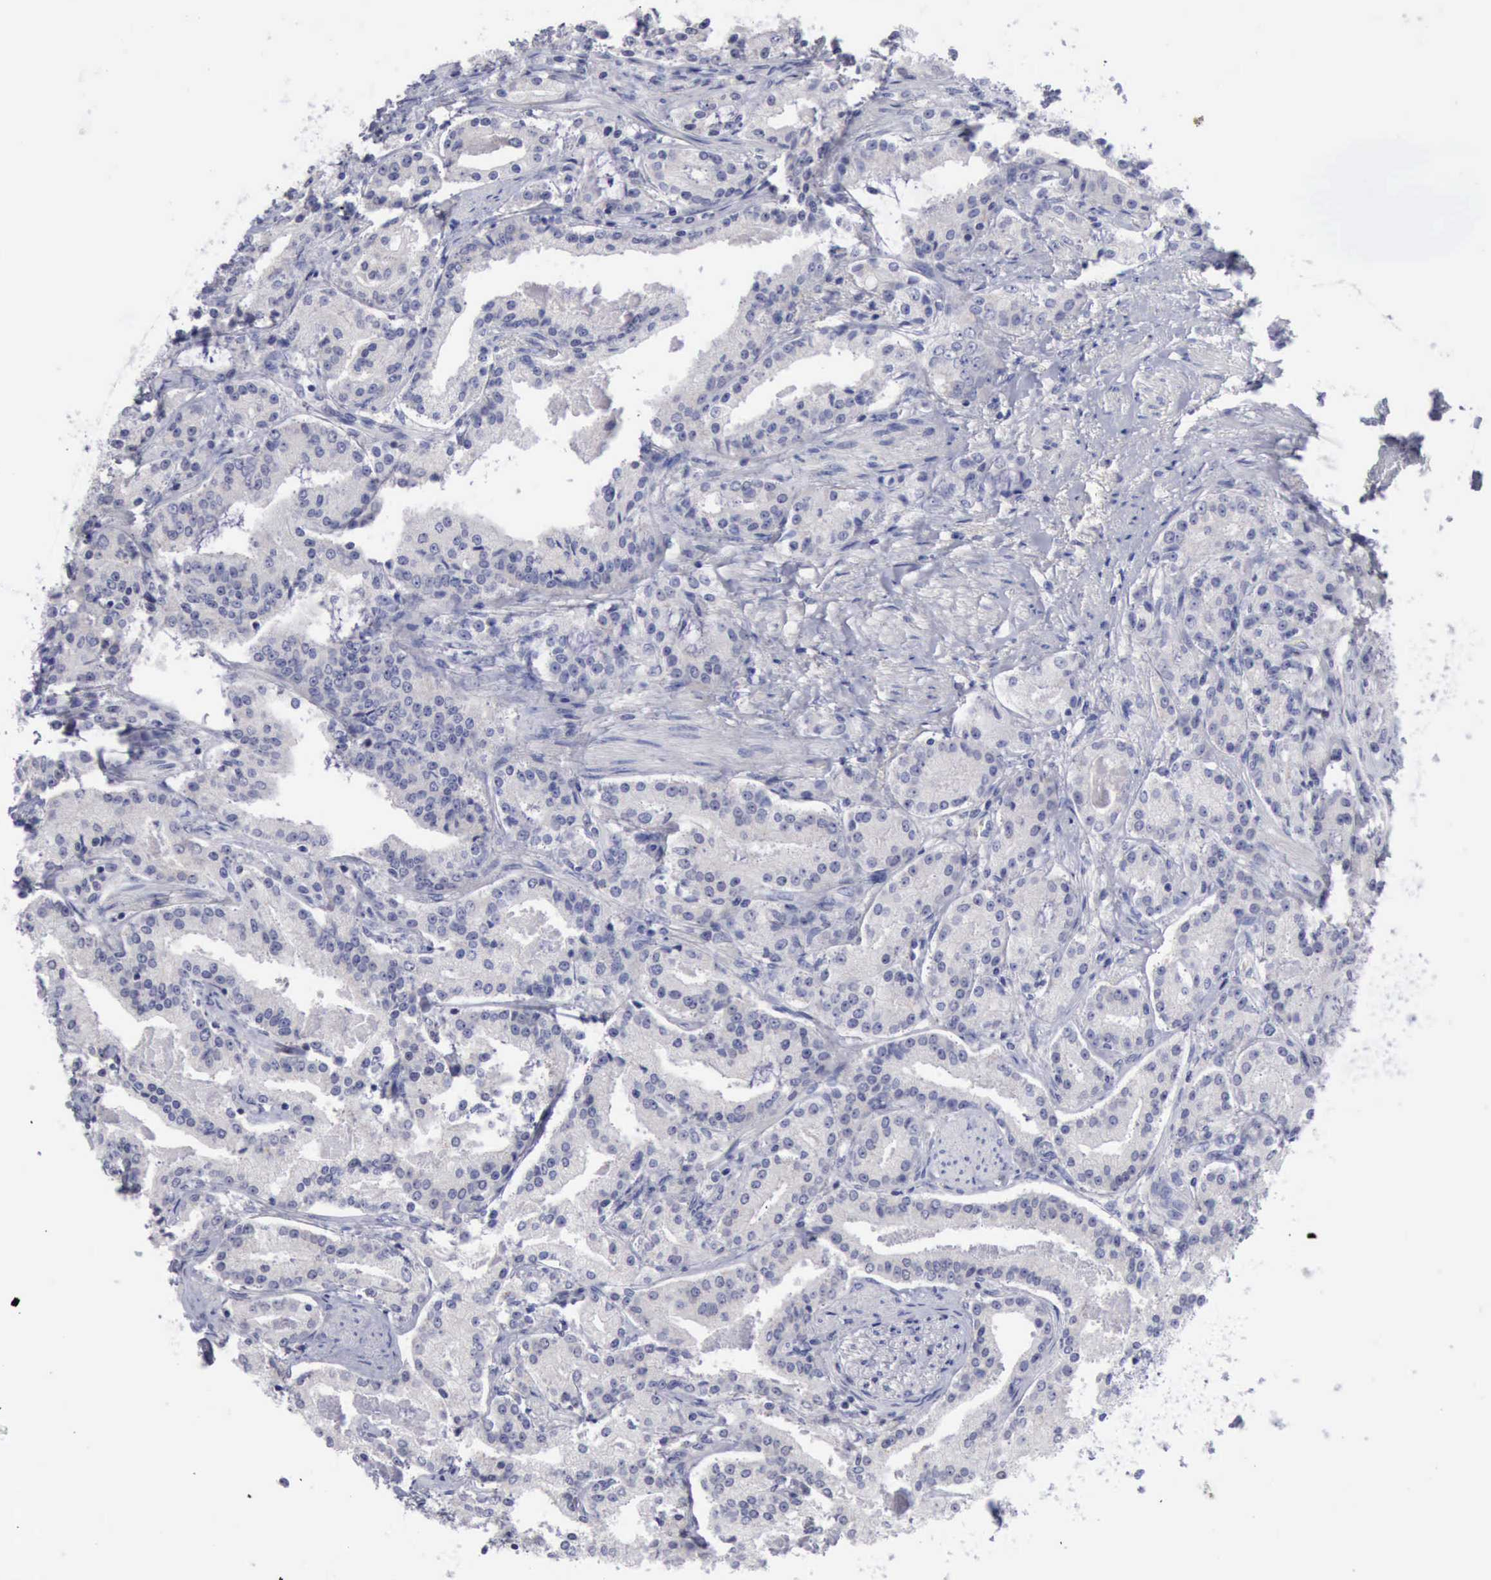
{"staining": {"intensity": "negative", "quantity": "none", "location": "none"}, "tissue": "prostate cancer", "cell_type": "Tumor cells", "image_type": "cancer", "snomed": [{"axis": "morphology", "description": "Adenocarcinoma, Medium grade"}, {"axis": "topography", "description": "Prostate"}], "caption": "Immunohistochemistry (IHC) of human medium-grade adenocarcinoma (prostate) exhibits no positivity in tumor cells.", "gene": "SATB2", "patient": {"sex": "male", "age": 72}}